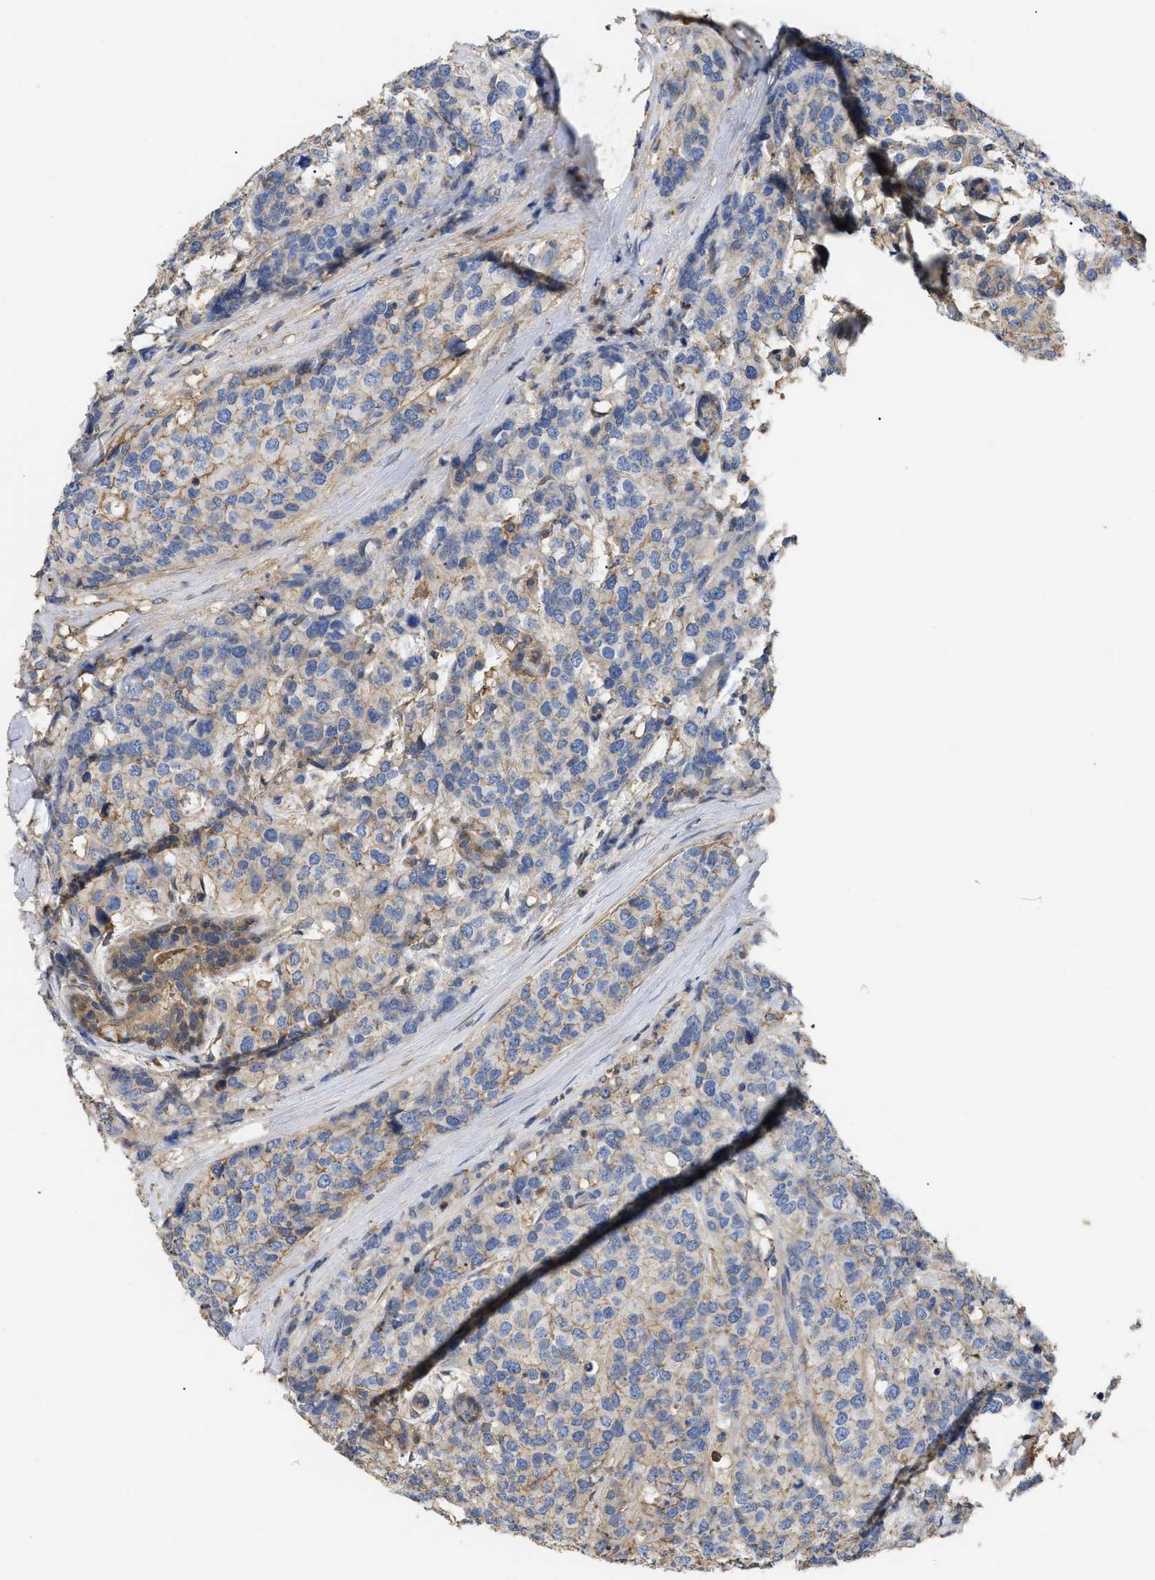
{"staining": {"intensity": "moderate", "quantity": "<25%", "location": "cytoplasmic/membranous"}, "tissue": "breast cancer", "cell_type": "Tumor cells", "image_type": "cancer", "snomed": [{"axis": "morphology", "description": "Lobular carcinoma"}, {"axis": "topography", "description": "Breast"}], "caption": "Immunohistochemical staining of breast lobular carcinoma exhibits low levels of moderate cytoplasmic/membranous positivity in approximately <25% of tumor cells.", "gene": "ANXA4", "patient": {"sex": "female", "age": 59}}